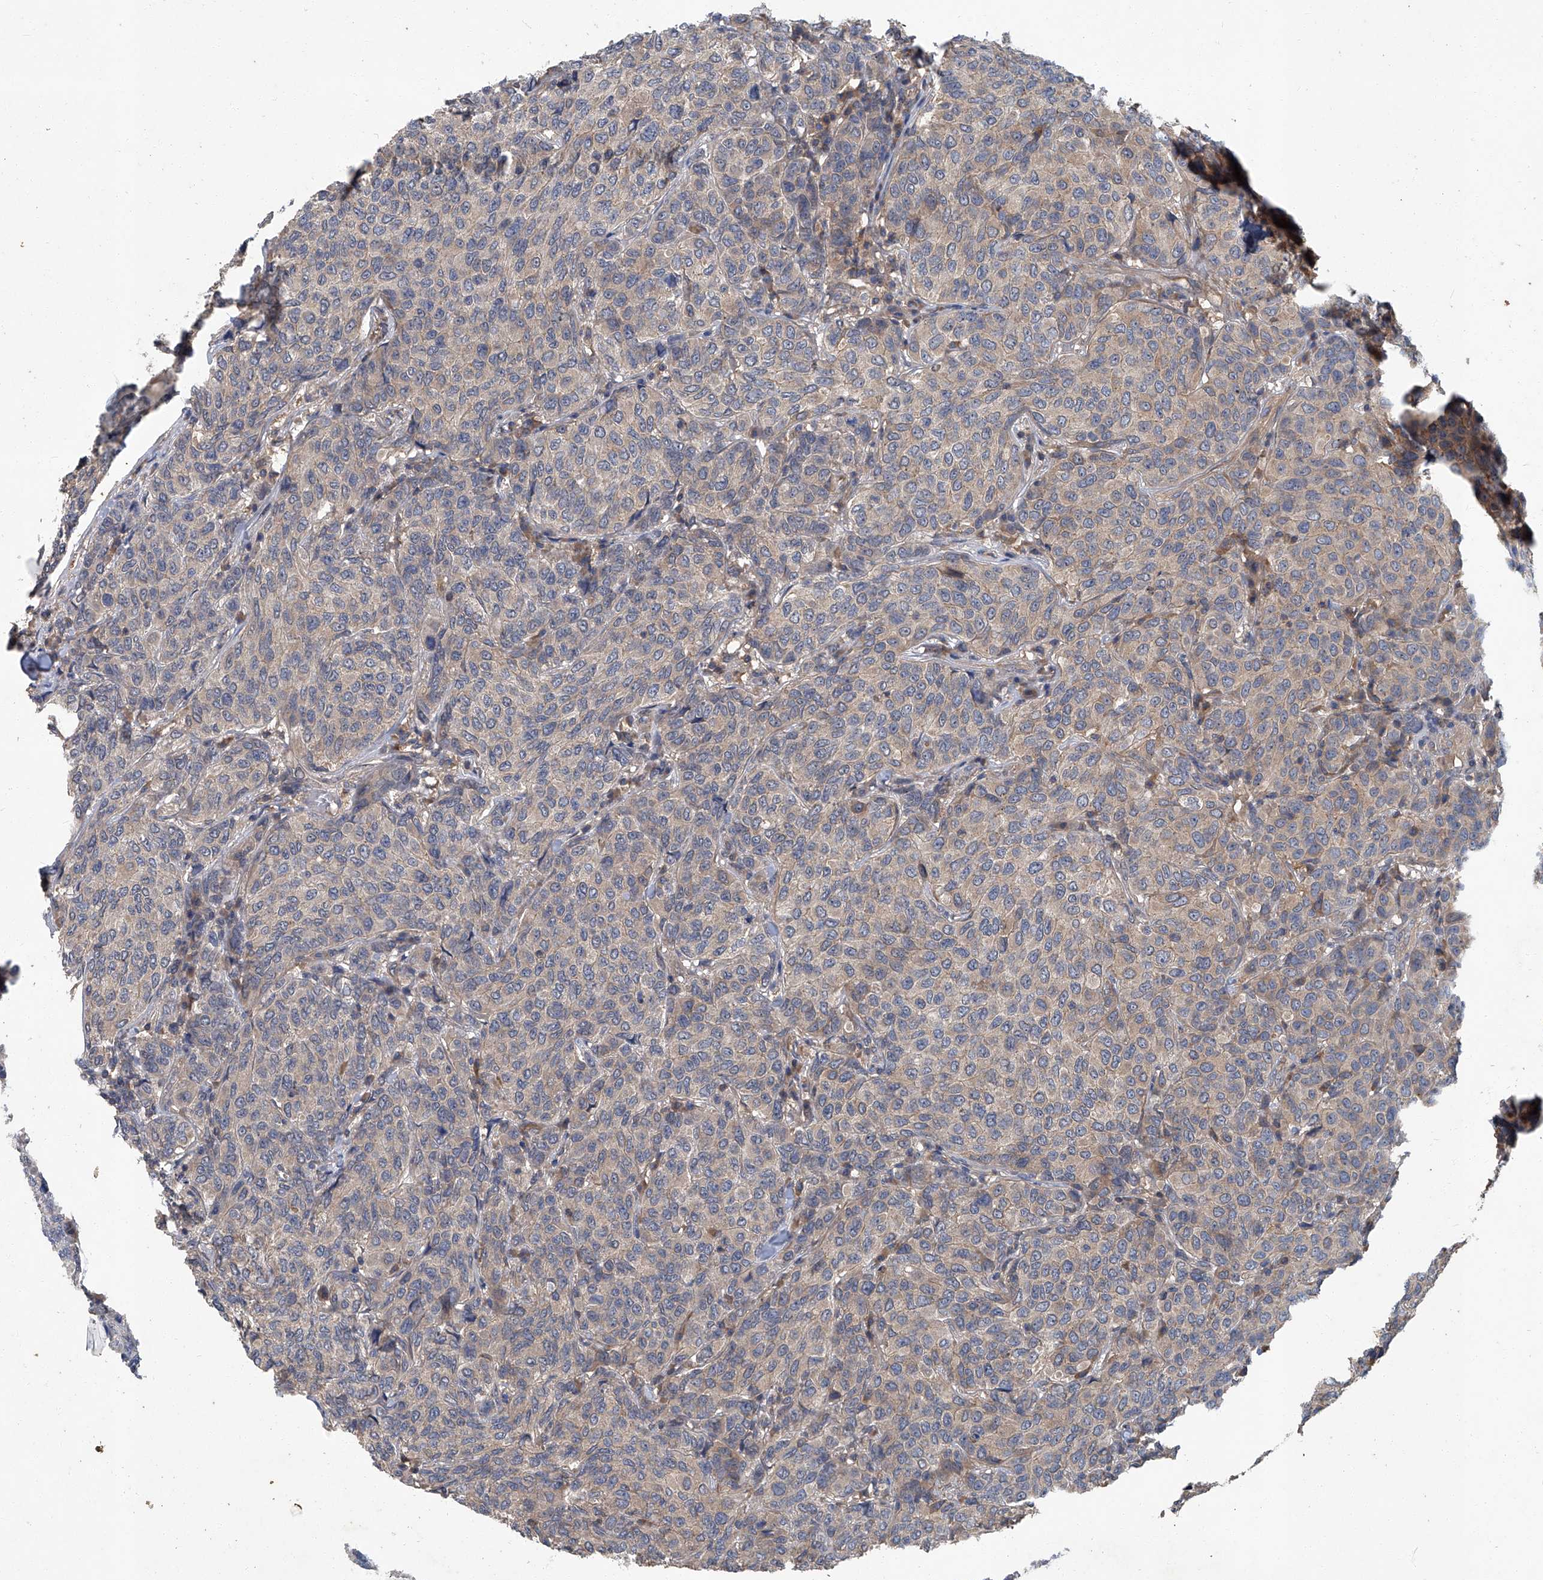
{"staining": {"intensity": "weak", "quantity": "<25%", "location": "cytoplasmic/membranous"}, "tissue": "breast cancer", "cell_type": "Tumor cells", "image_type": "cancer", "snomed": [{"axis": "morphology", "description": "Duct carcinoma"}, {"axis": "topography", "description": "Breast"}], "caption": "DAB (3,3'-diaminobenzidine) immunohistochemical staining of breast cancer exhibits no significant staining in tumor cells.", "gene": "ANKRD34A", "patient": {"sex": "female", "age": 55}}